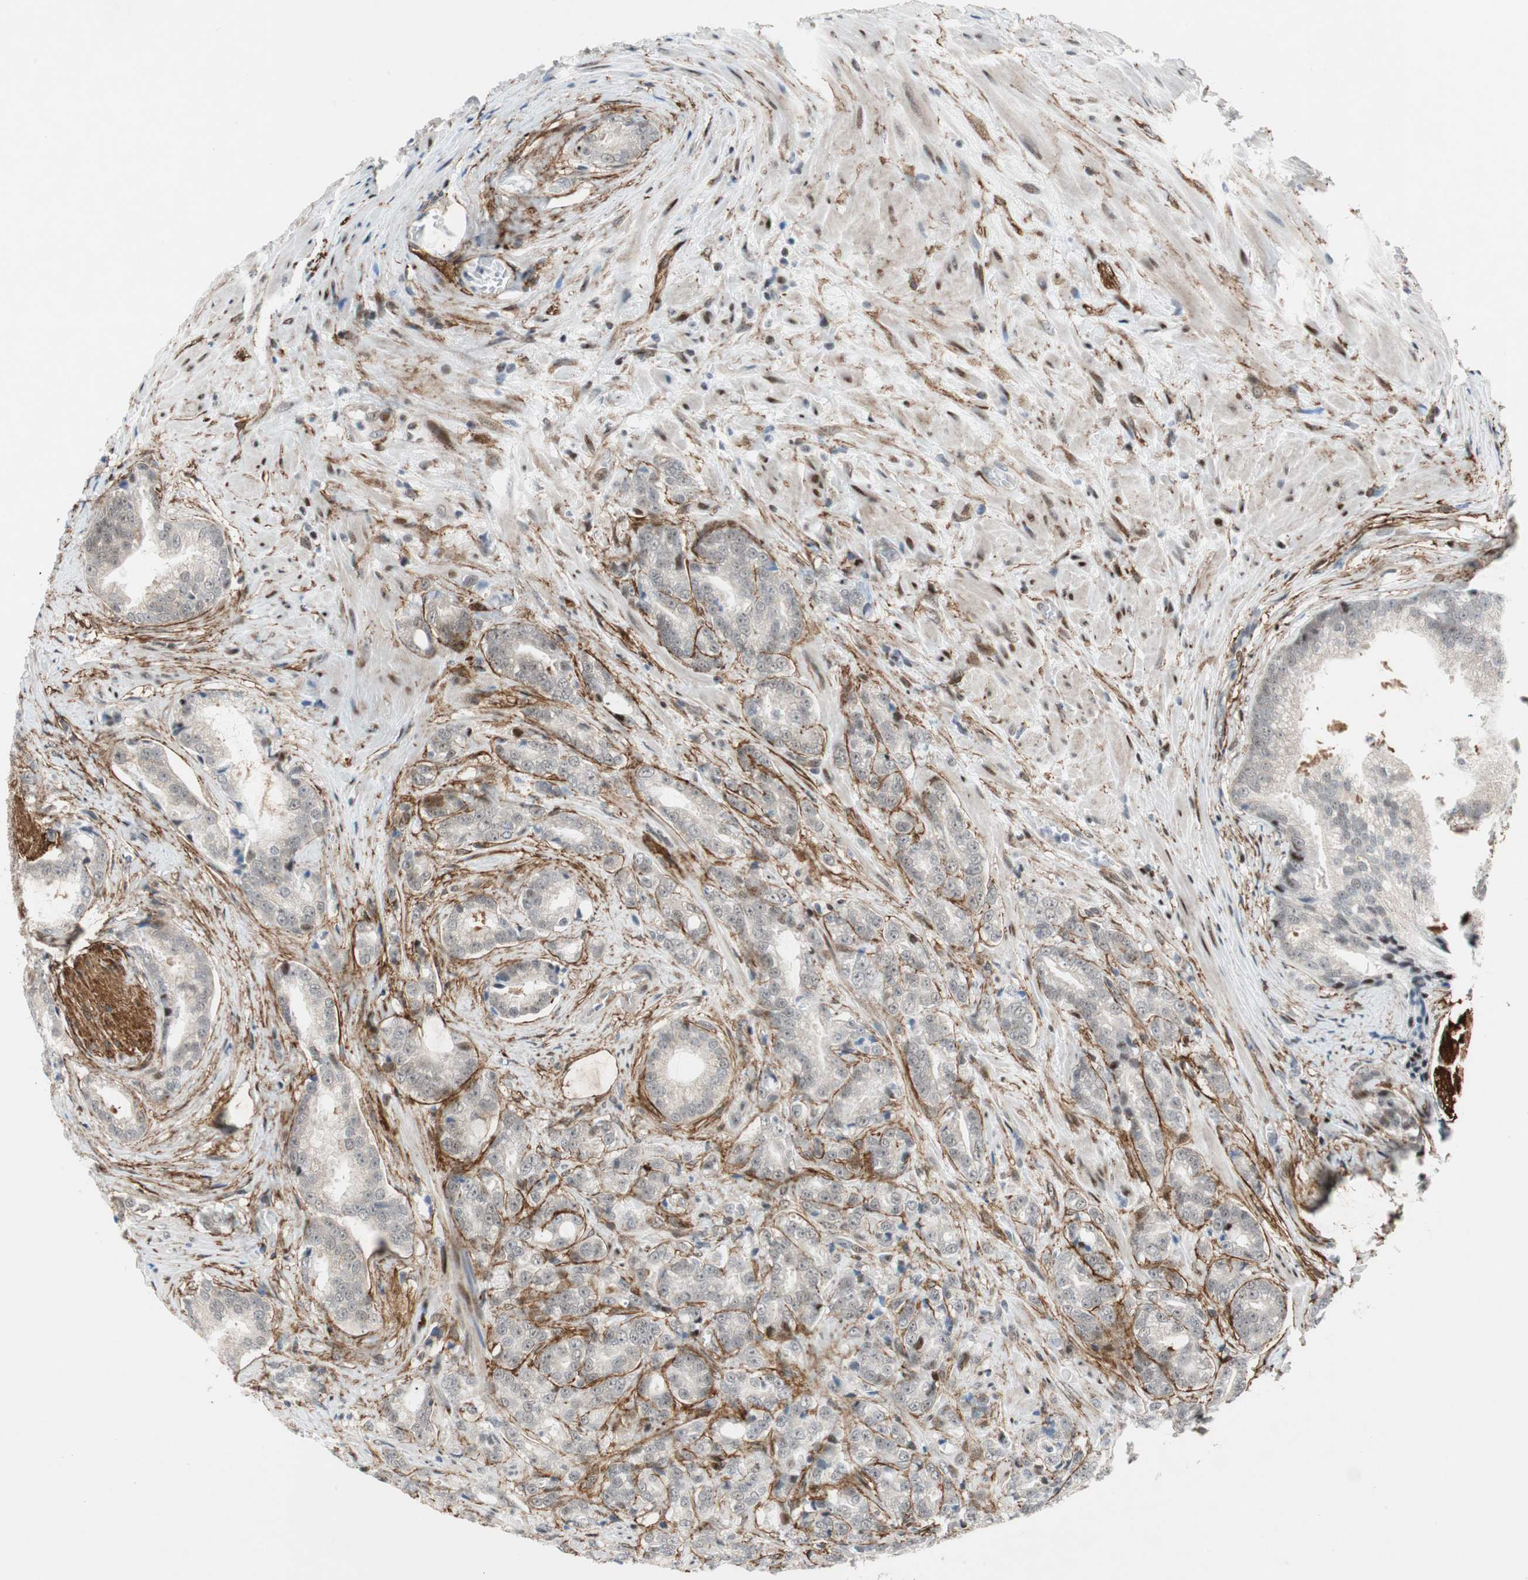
{"staining": {"intensity": "weak", "quantity": "<25%", "location": "nuclear"}, "tissue": "prostate cancer", "cell_type": "Tumor cells", "image_type": "cancer", "snomed": [{"axis": "morphology", "description": "Adenocarcinoma, Low grade"}, {"axis": "topography", "description": "Prostate"}], "caption": "The micrograph displays no staining of tumor cells in prostate cancer (adenocarcinoma (low-grade)).", "gene": "FBXO44", "patient": {"sex": "male", "age": 58}}